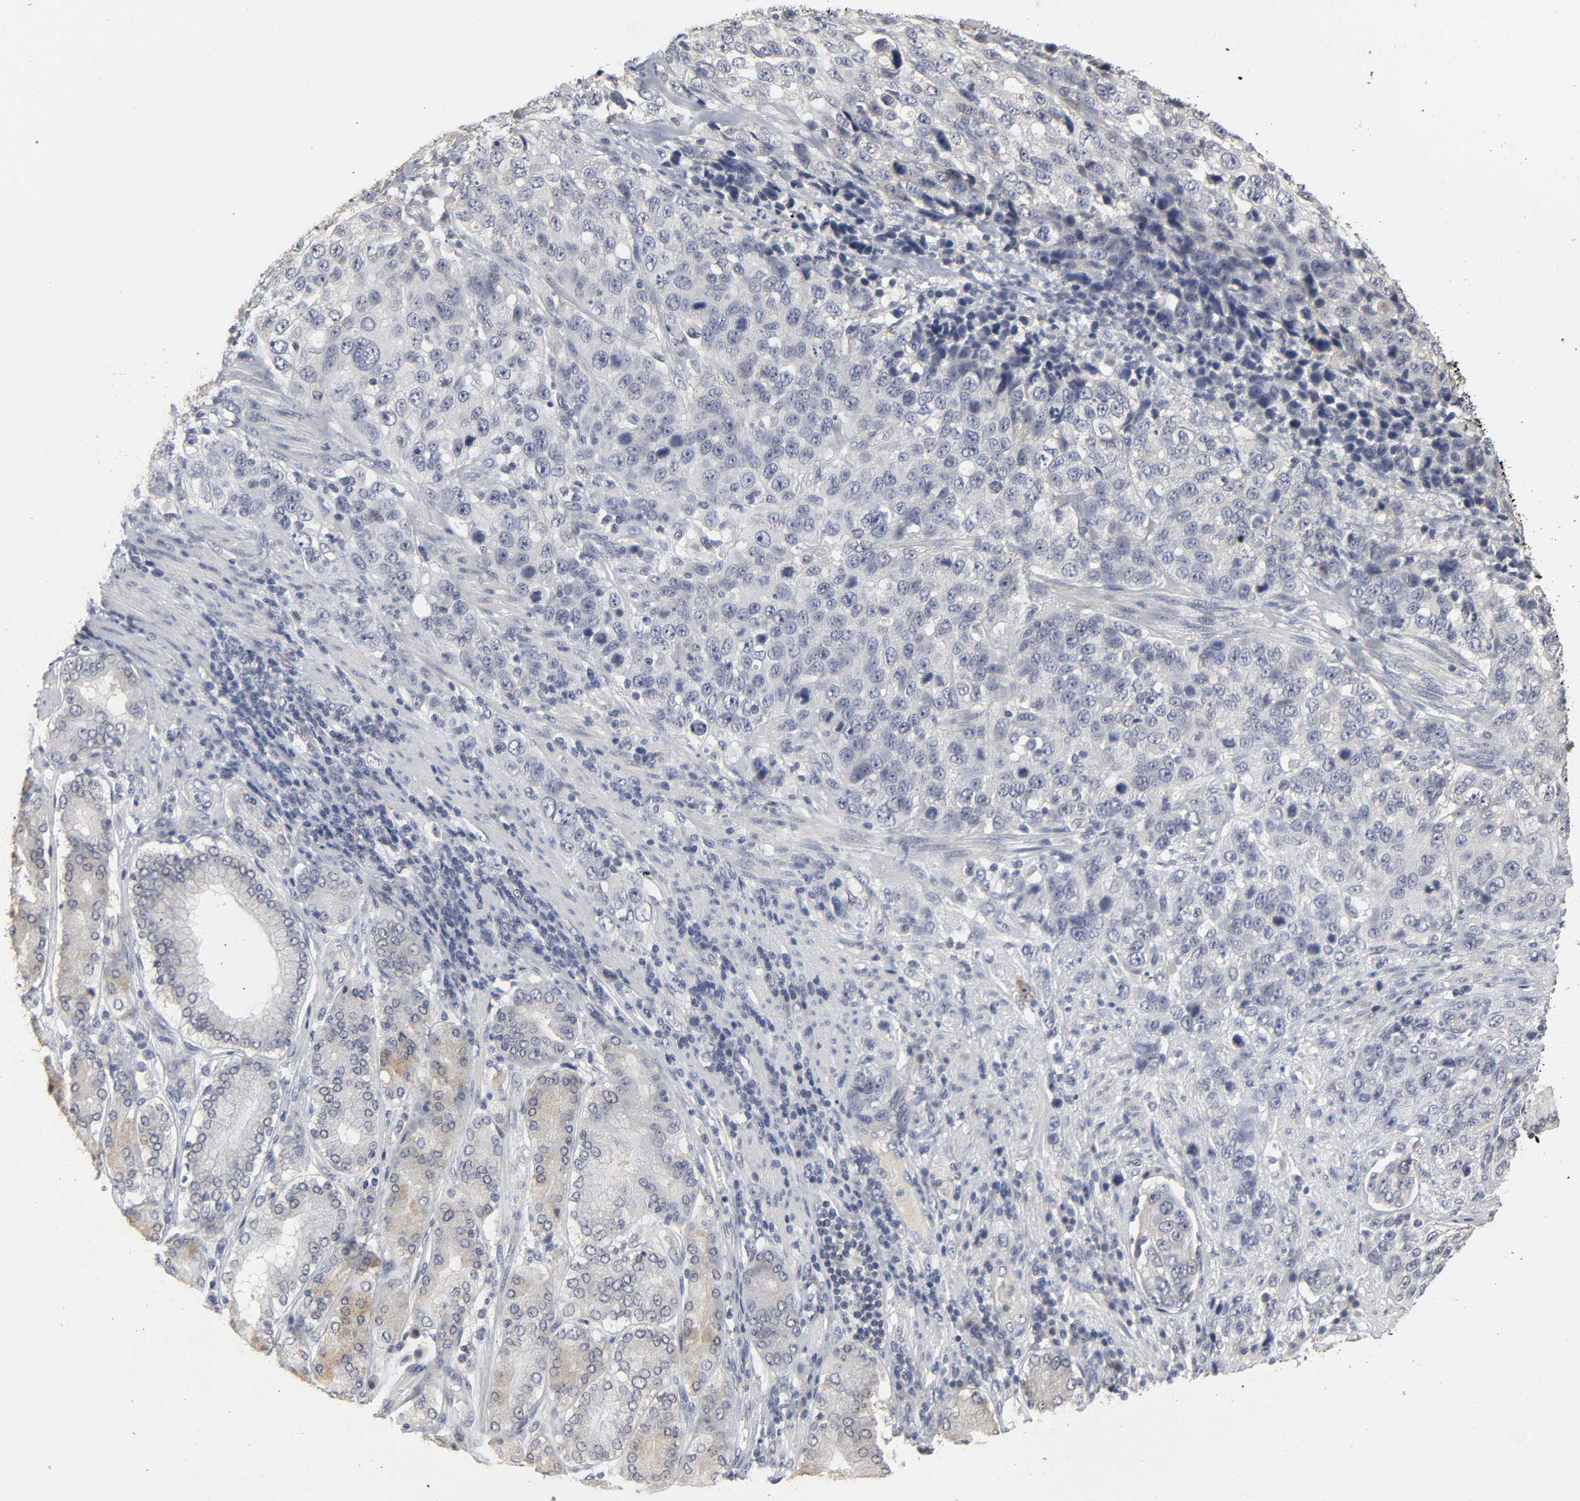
{"staining": {"intensity": "negative", "quantity": "none", "location": "none"}, "tissue": "stomach cancer", "cell_type": "Tumor cells", "image_type": "cancer", "snomed": [{"axis": "morphology", "description": "Normal tissue, NOS"}, {"axis": "morphology", "description": "Adenocarcinoma, NOS"}, {"axis": "topography", "description": "Stomach"}], "caption": "Immunohistochemistry of adenocarcinoma (stomach) exhibits no staining in tumor cells. Brightfield microscopy of immunohistochemistry (IHC) stained with DAB (3,3'-diaminobenzidine) (brown) and hematoxylin (blue), captured at high magnification.", "gene": "TCAP", "patient": {"sex": "male", "age": 48}}